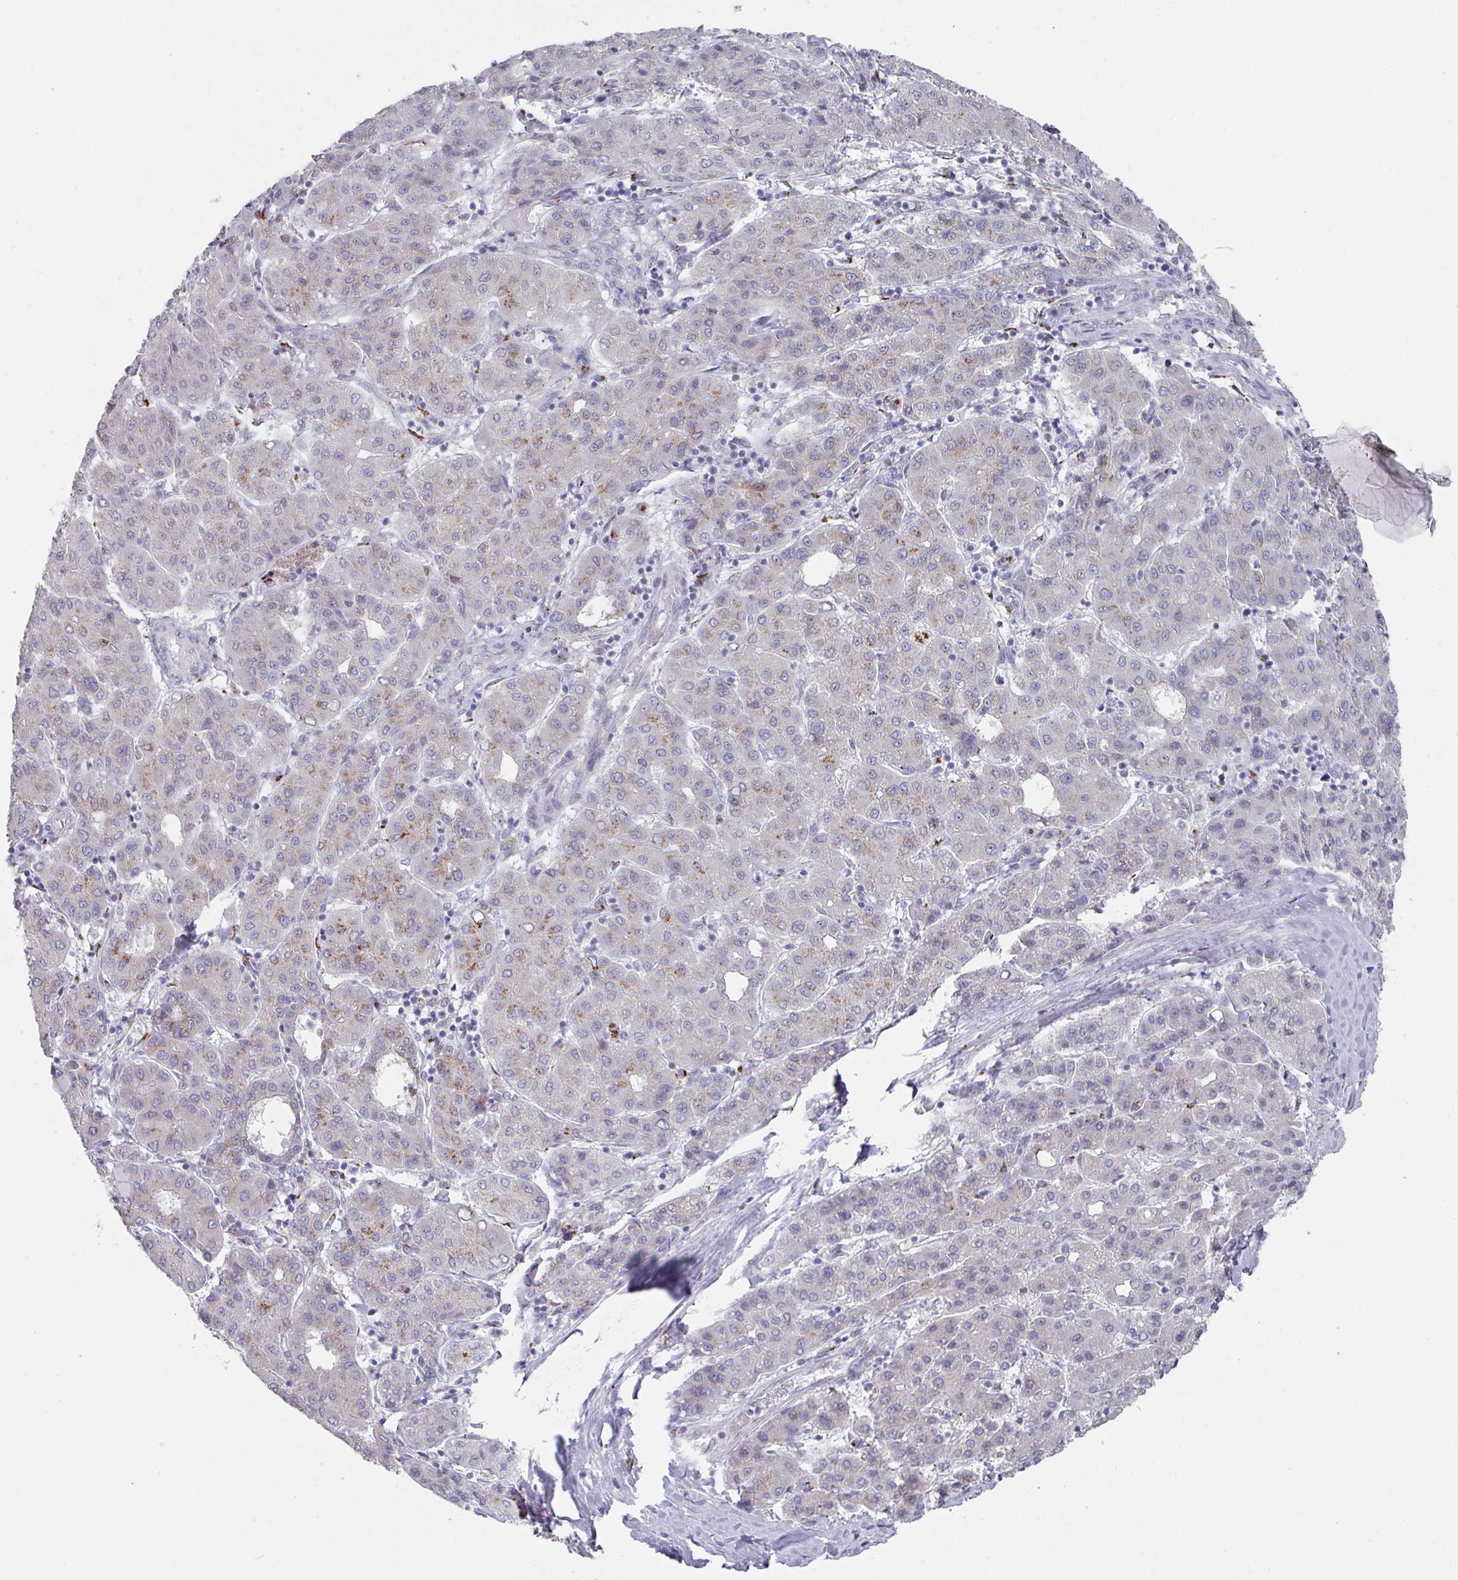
{"staining": {"intensity": "weak", "quantity": "<25%", "location": "cytoplasmic/membranous"}, "tissue": "liver cancer", "cell_type": "Tumor cells", "image_type": "cancer", "snomed": [{"axis": "morphology", "description": "Carcinoma, Hepatocellular, NOS"}, {"axis": "topography", "description": "Liver"}], "caption": "IHC of liver hepatocellular carcinoma reveals no expression in tumor cells.", "gene": "VKORC1L1", "patient": {"sex": "male", "age": 65}}